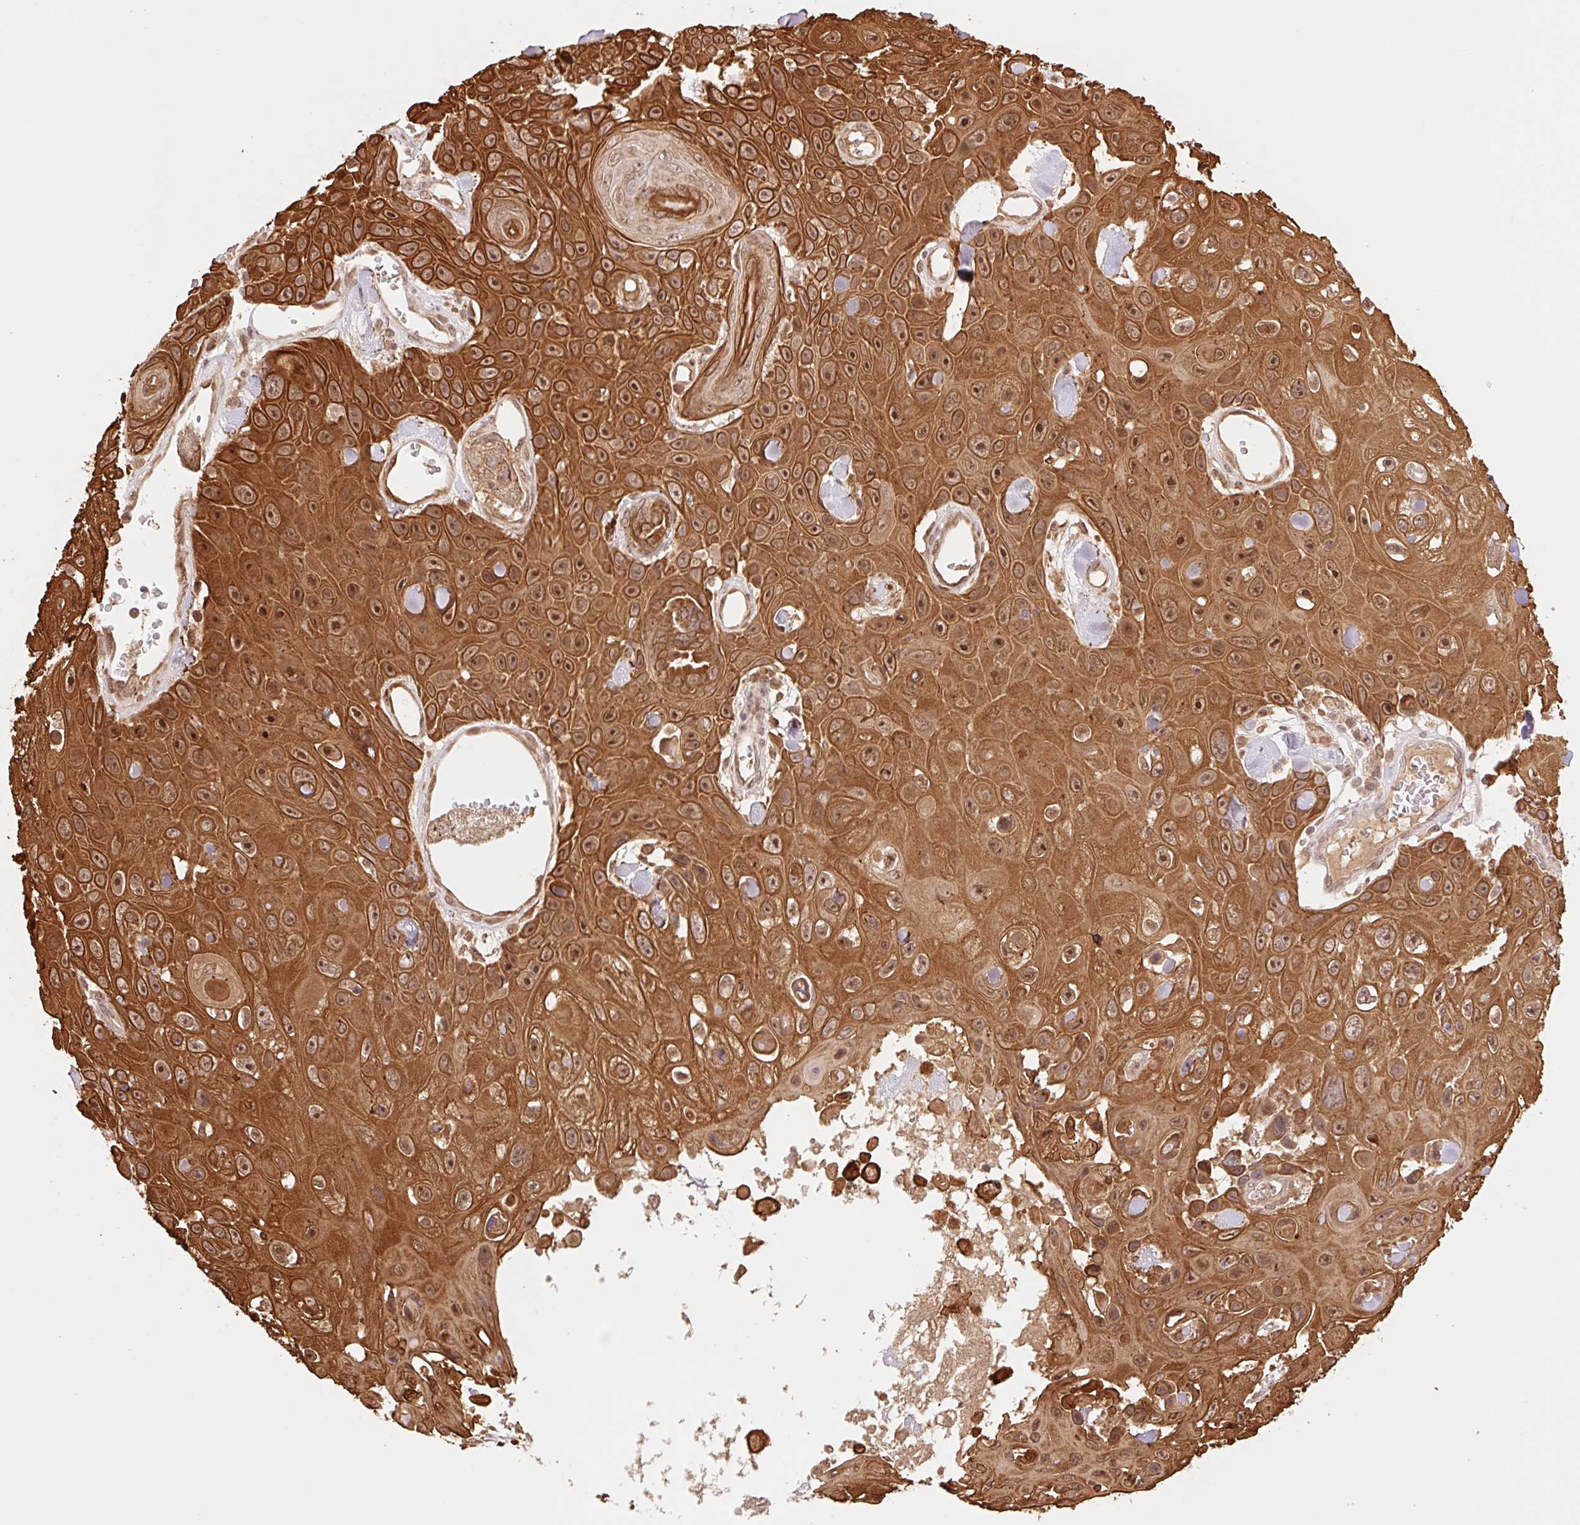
{"staining": {"intensity": "strong", "quantity": ">75%", "location": "cytoplasmic/membranous,nuclear"}, "tissue": "skin cancer", "cell_type": "Tumor cells", "image_type": "cancer", "snomed": [{"axis": "morphology", "description": "Squamous cell carcinoma, NOS"}, {"axis": "topography", "description": "Skin"}], "caption": "This is a histology image of immunohistochemistry (IHC) staining of skin cancer, which shows strong positivity in the cytoplasmic/membranous and nuclear of tumor cells.", "gene": "YJU2B", "patient": {"sex": "male", "age": 82}}